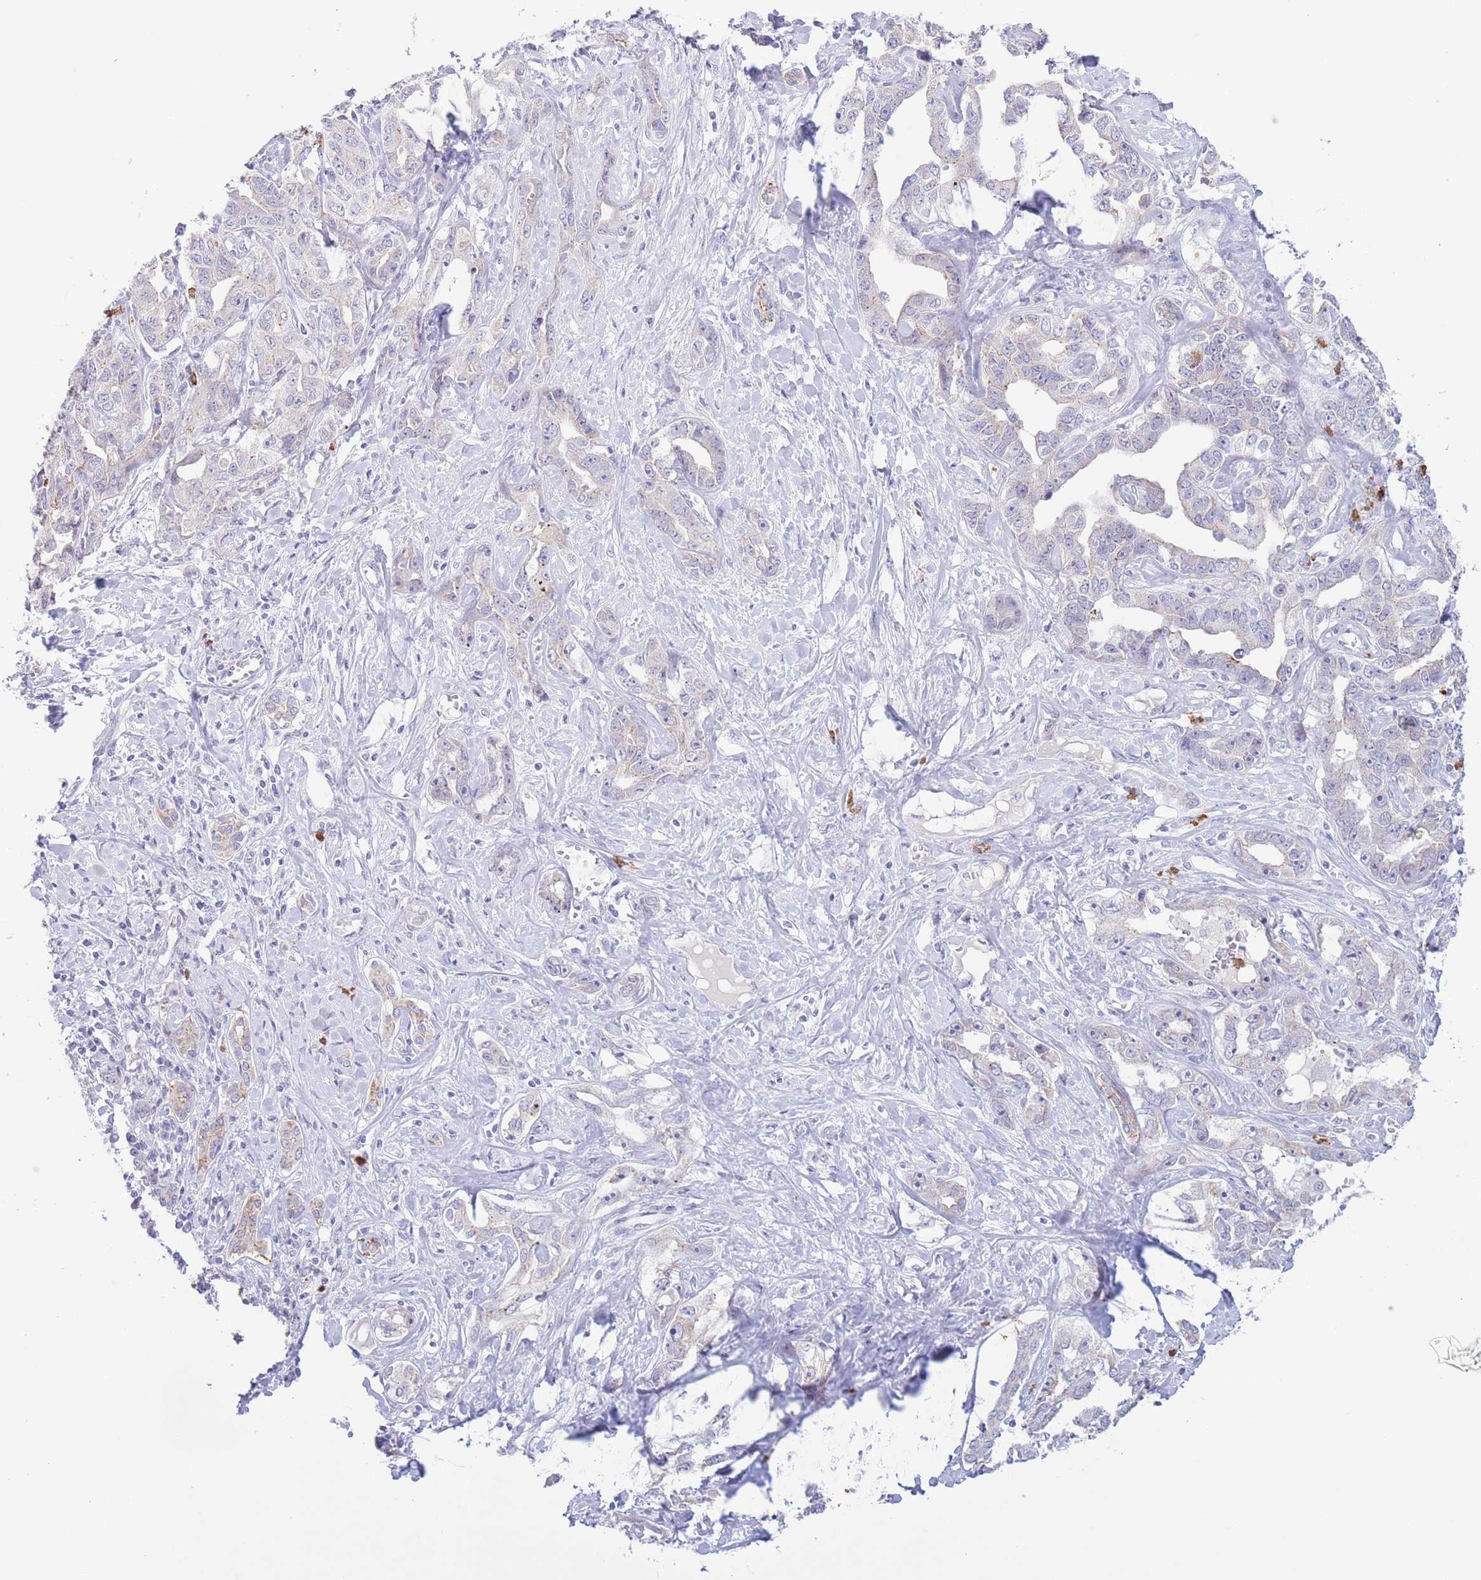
{"staining": {"intensity": "negative", "quantity": "none", "location": "none"}, "tissue": "liver cancer", "cell_type": "Tumor cells", "image_type": "cancer", "snomed": [{"axis": "morphology", "description": "Cholangiocarcinoma"}, {"axis": "topography", "description": "Liver"}], "caption": "Immunohistochemistry (IHC) micrograph of neoplastic tissue: human cholangiocarcinoma (liver) stained with DAB shows no significant protein expression in tumor cells. Nuclei are stained in blue.", "gene": "LCLAT1", "patient": {"sex": "male", "age": 59}}